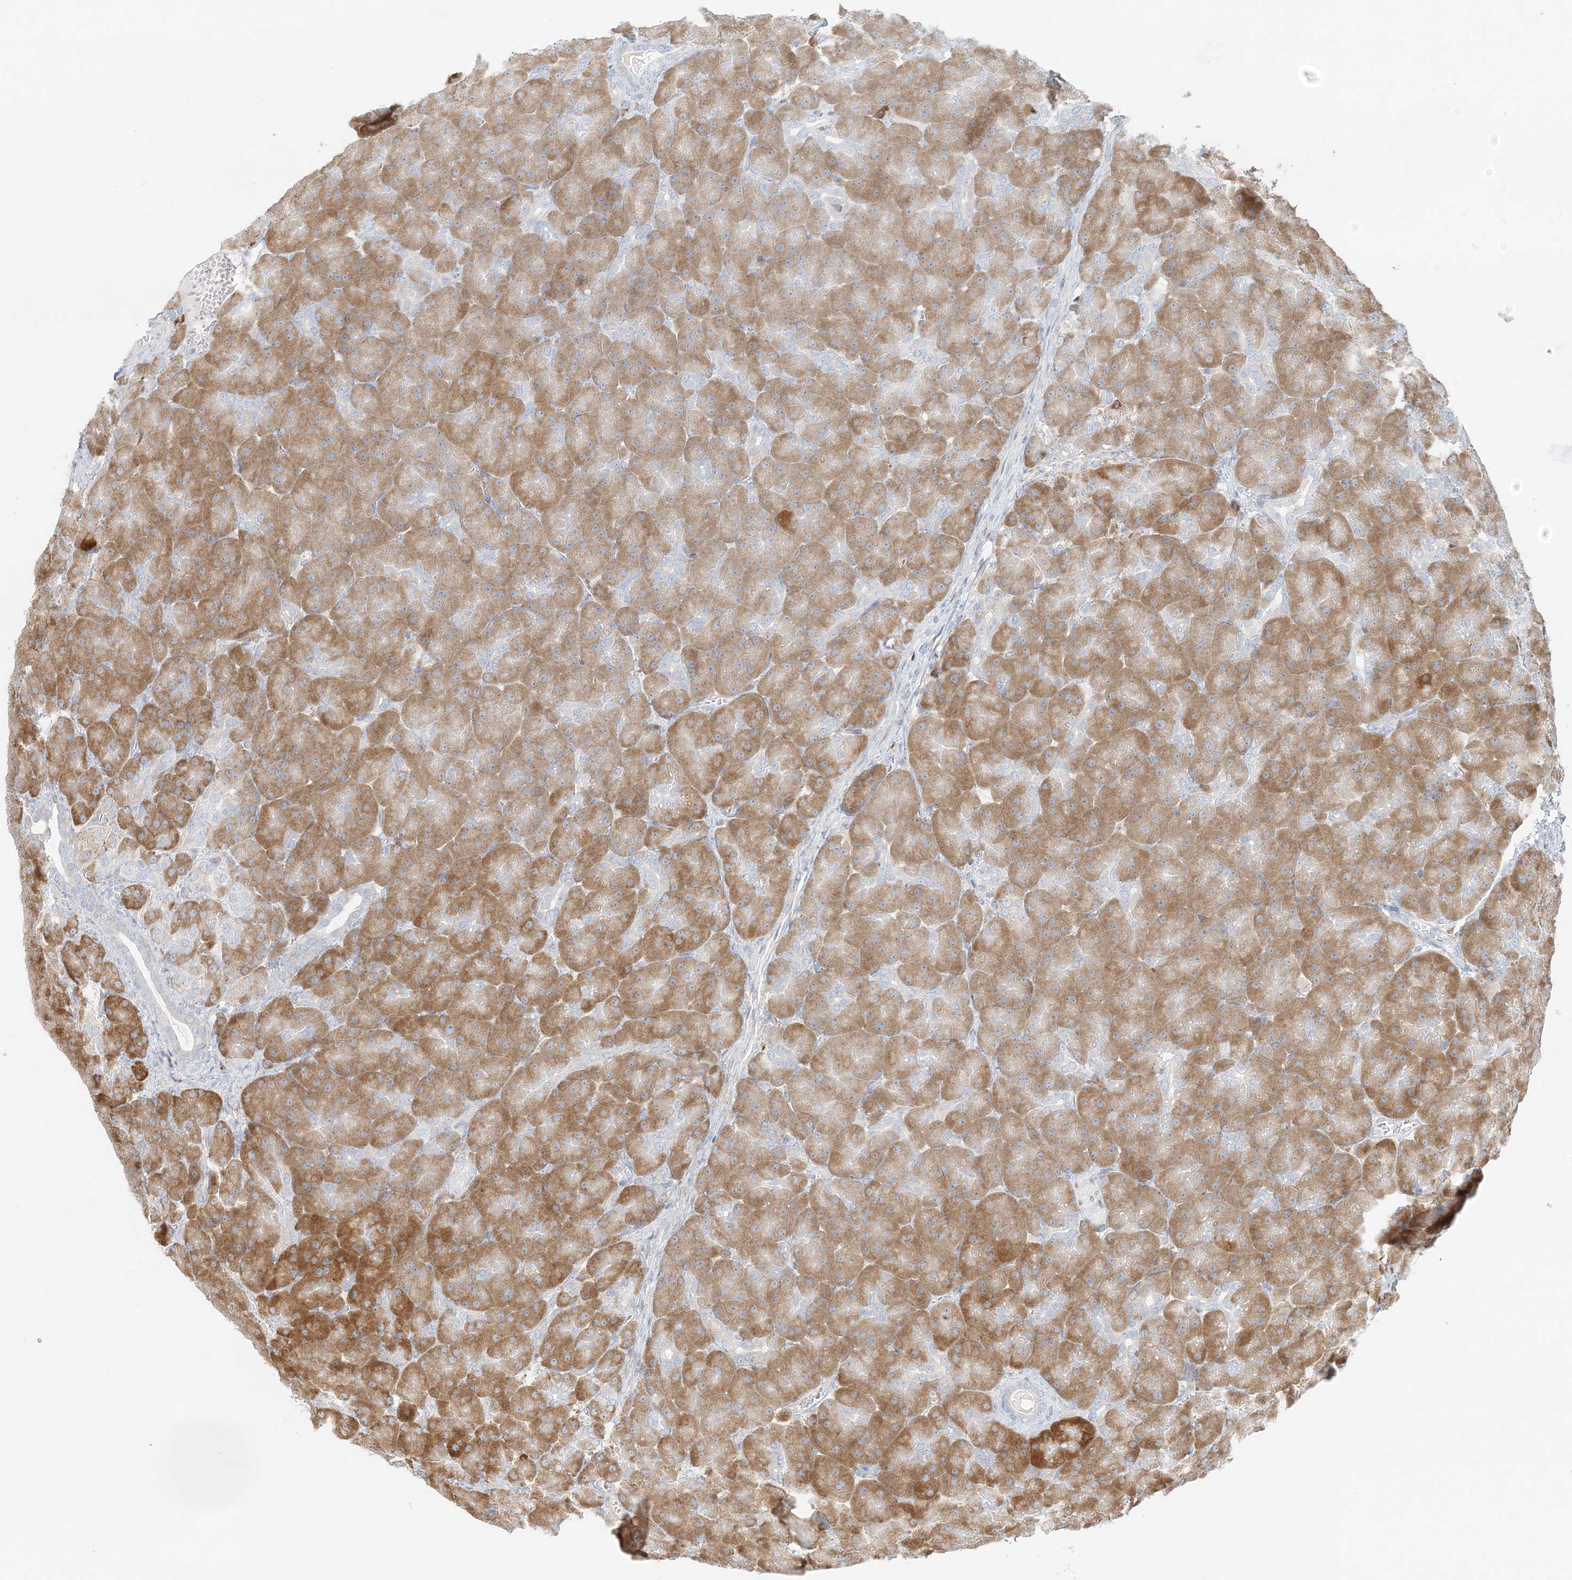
{"staining": {"intensity": "moderate", "quantity": ">75%", "location": "cytoplasmic/membranous"}, "tissue": "pancreas", "cell_type": "Exocrine glandular cells", "image_type": "normal", "snomed": [{"axis": "morphology", "description": "Normal tissue, NOS"}, {"axis": "topography", "description": "Pancreas"}], "caption": "Moderate cytoplasmic/membranous positivity for a protein is appreciated in about >75% of exocrine glandular cells of benign pancreas using immunohistochemistry.", "gene": "STK11IP", "patient": {"sex": "male", "age": 66}}